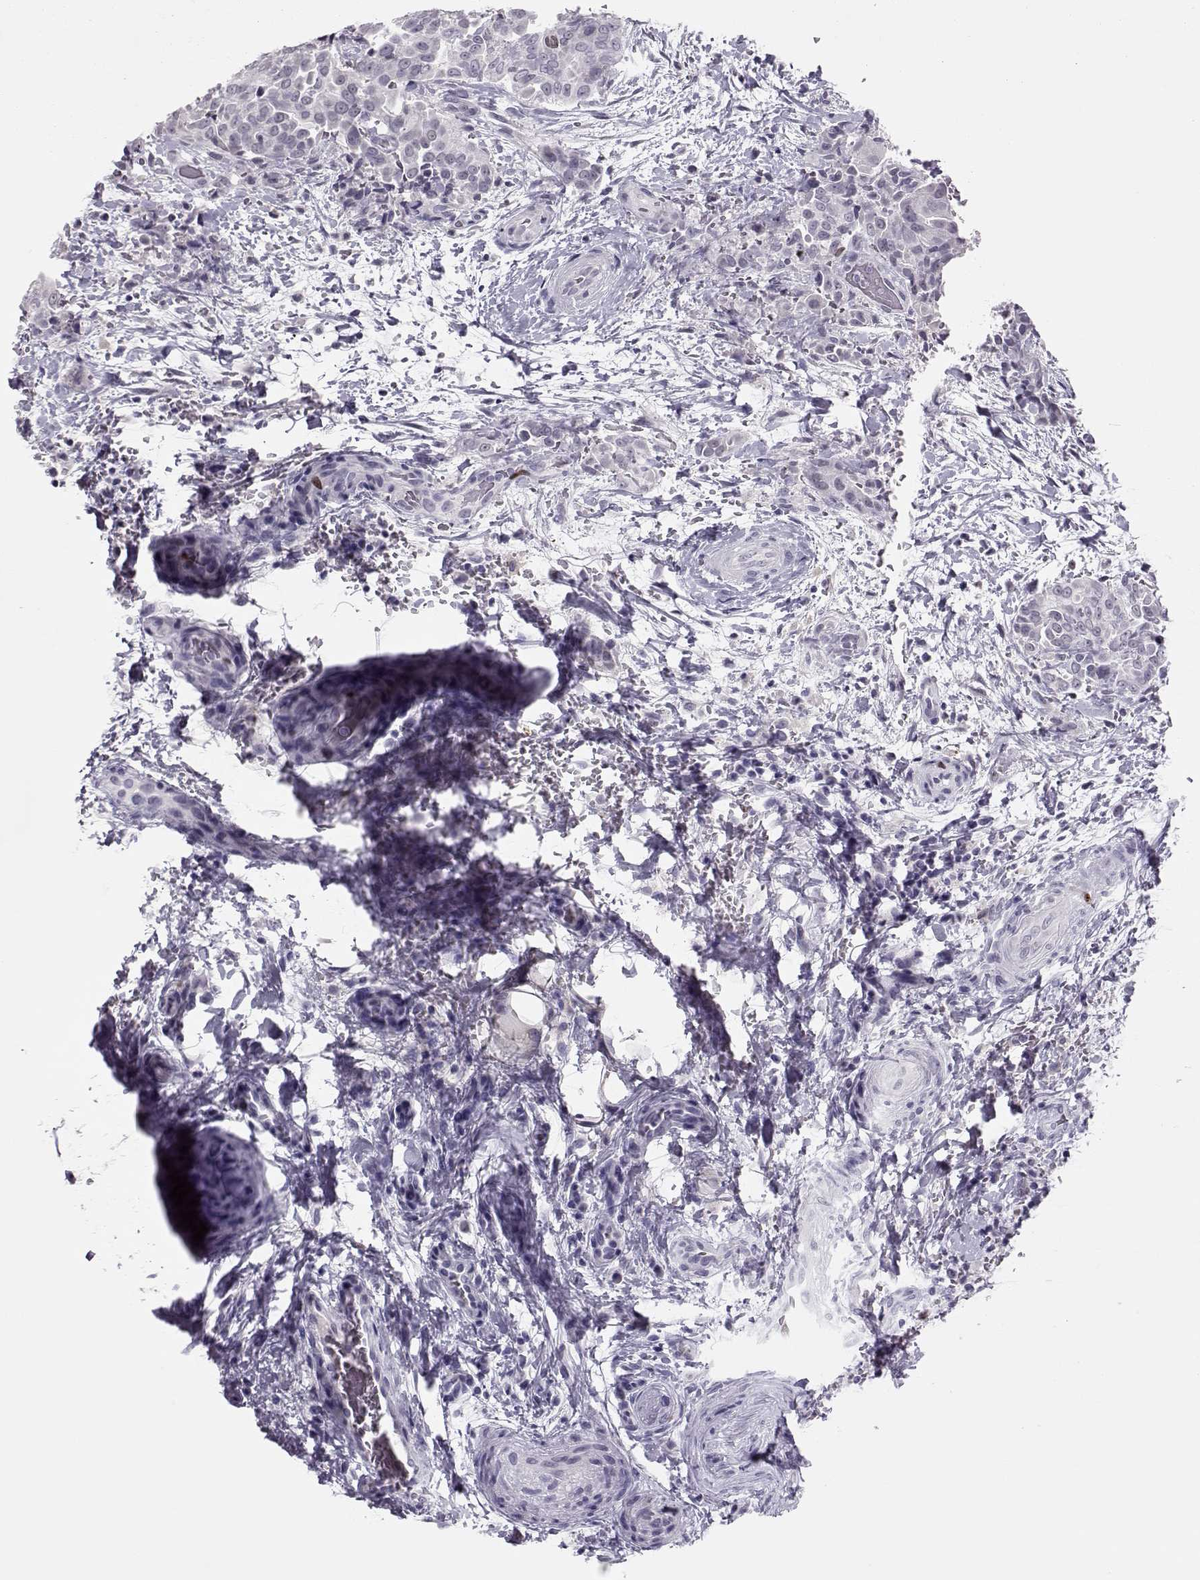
{"staining": {"intensity": "weak", "quantity": "<25%", "location": "nuclear"}, "tissue": "thyroid cancer", "cell_type": "Tumor cells", "image_type": "cancer", "snomed": [{"axis": "morphology", "description": "Papillary adenocarcinoma, NOS"}, {"axis": "topography", "description": "Thyroid gland"}], "caption": "Immunohistochemical staining of papillary adenocarcinoma (thyroid) displays no significant staining in tumor cells.", "gene": "SGO1", "patient": {"sex": "male", "age": 61}}